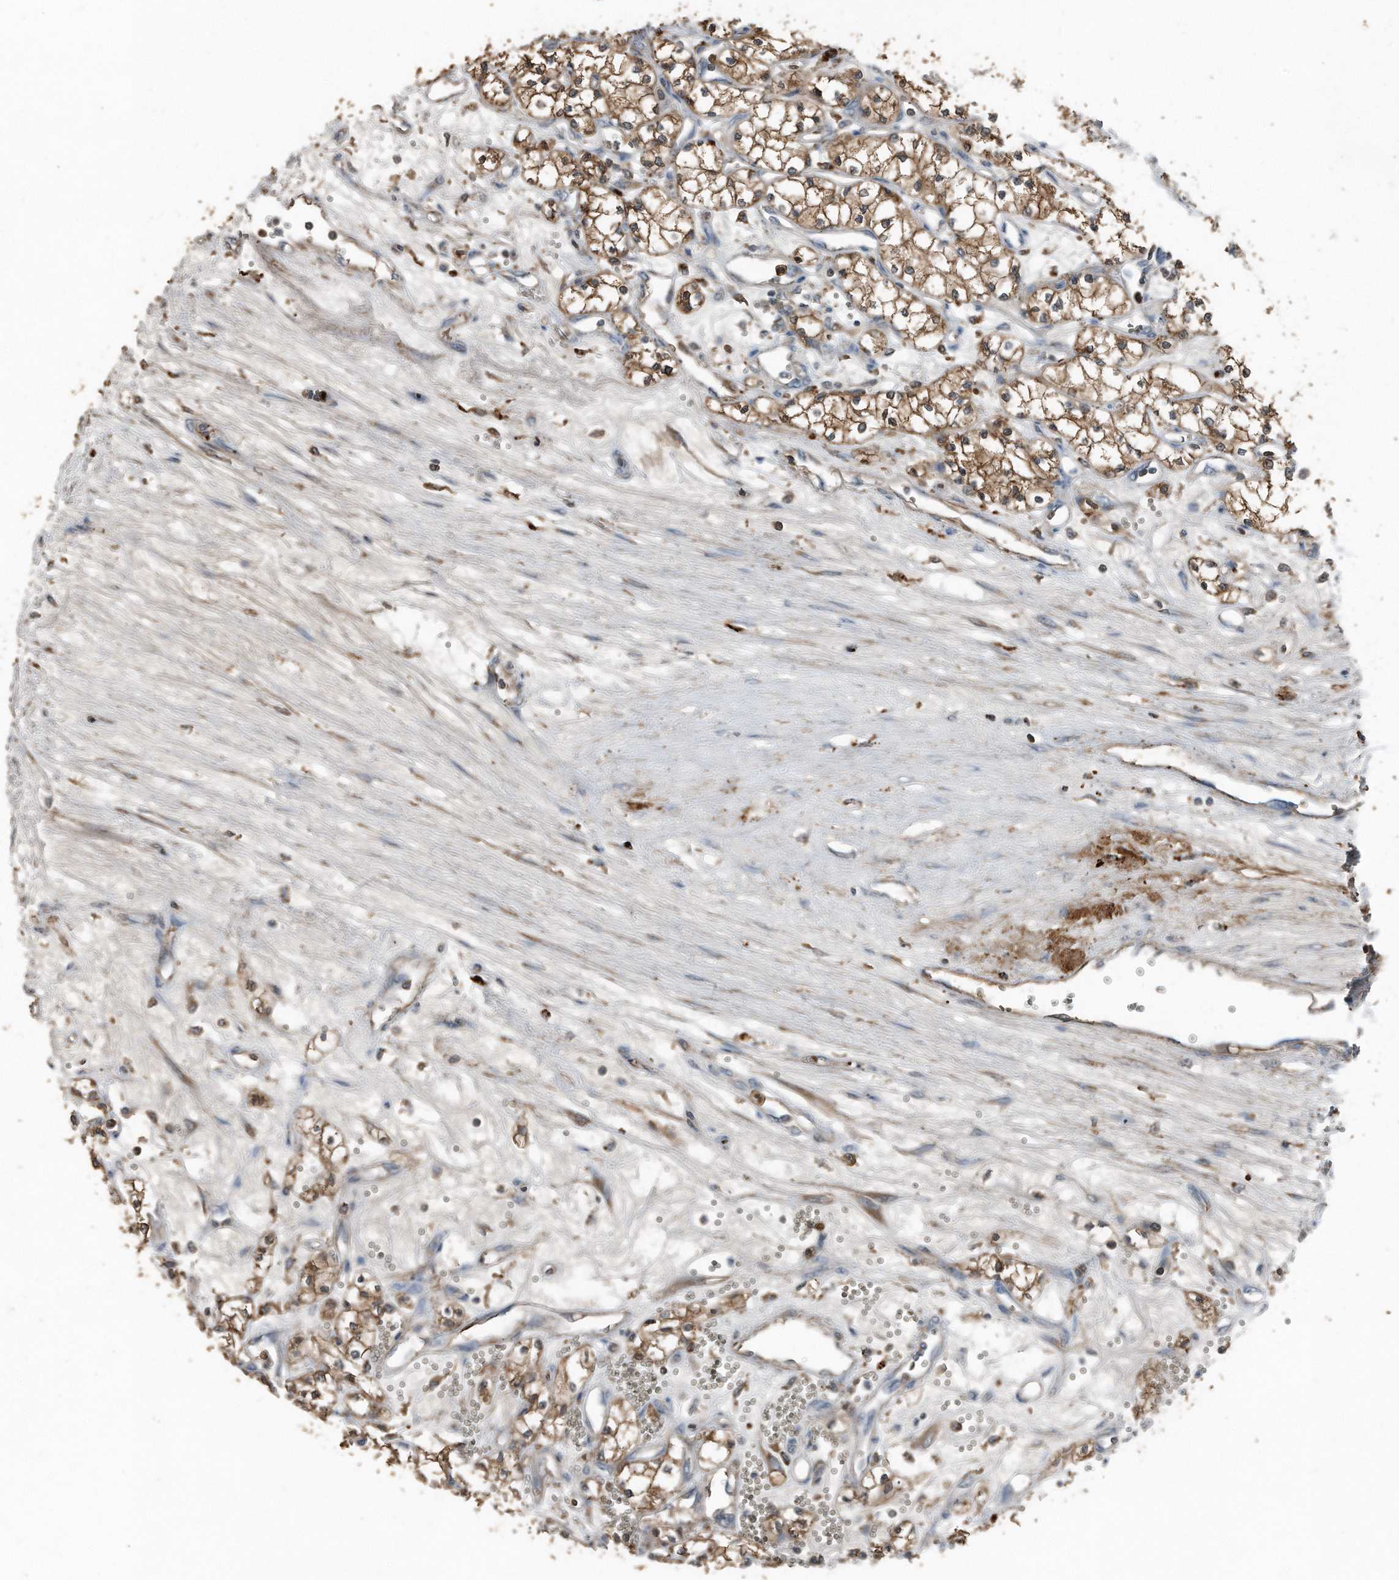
{"staining": {"intensity": "moderate", "quantity": ">75%", "location": "cytoplasmic/membranous"}, "tissue": "renal cancer", "cell_type": "Tumor cells", "image_type": "cancer", "snomed": [{"axis": "morphology", "description": "Adenocarcinoma, NOS"}, {"axis": "topography", "description": "Kidney"}], "caption": "DAB (3,3'-diaminobenzidine) immunohistochemical staining of human renal adenocarcinoma demonstrates moderate cytoplasmic/membranous protein expression in about >75% of tumor cells.", "gene": "C9", "patient": {"sex": "male", "age": 59}}